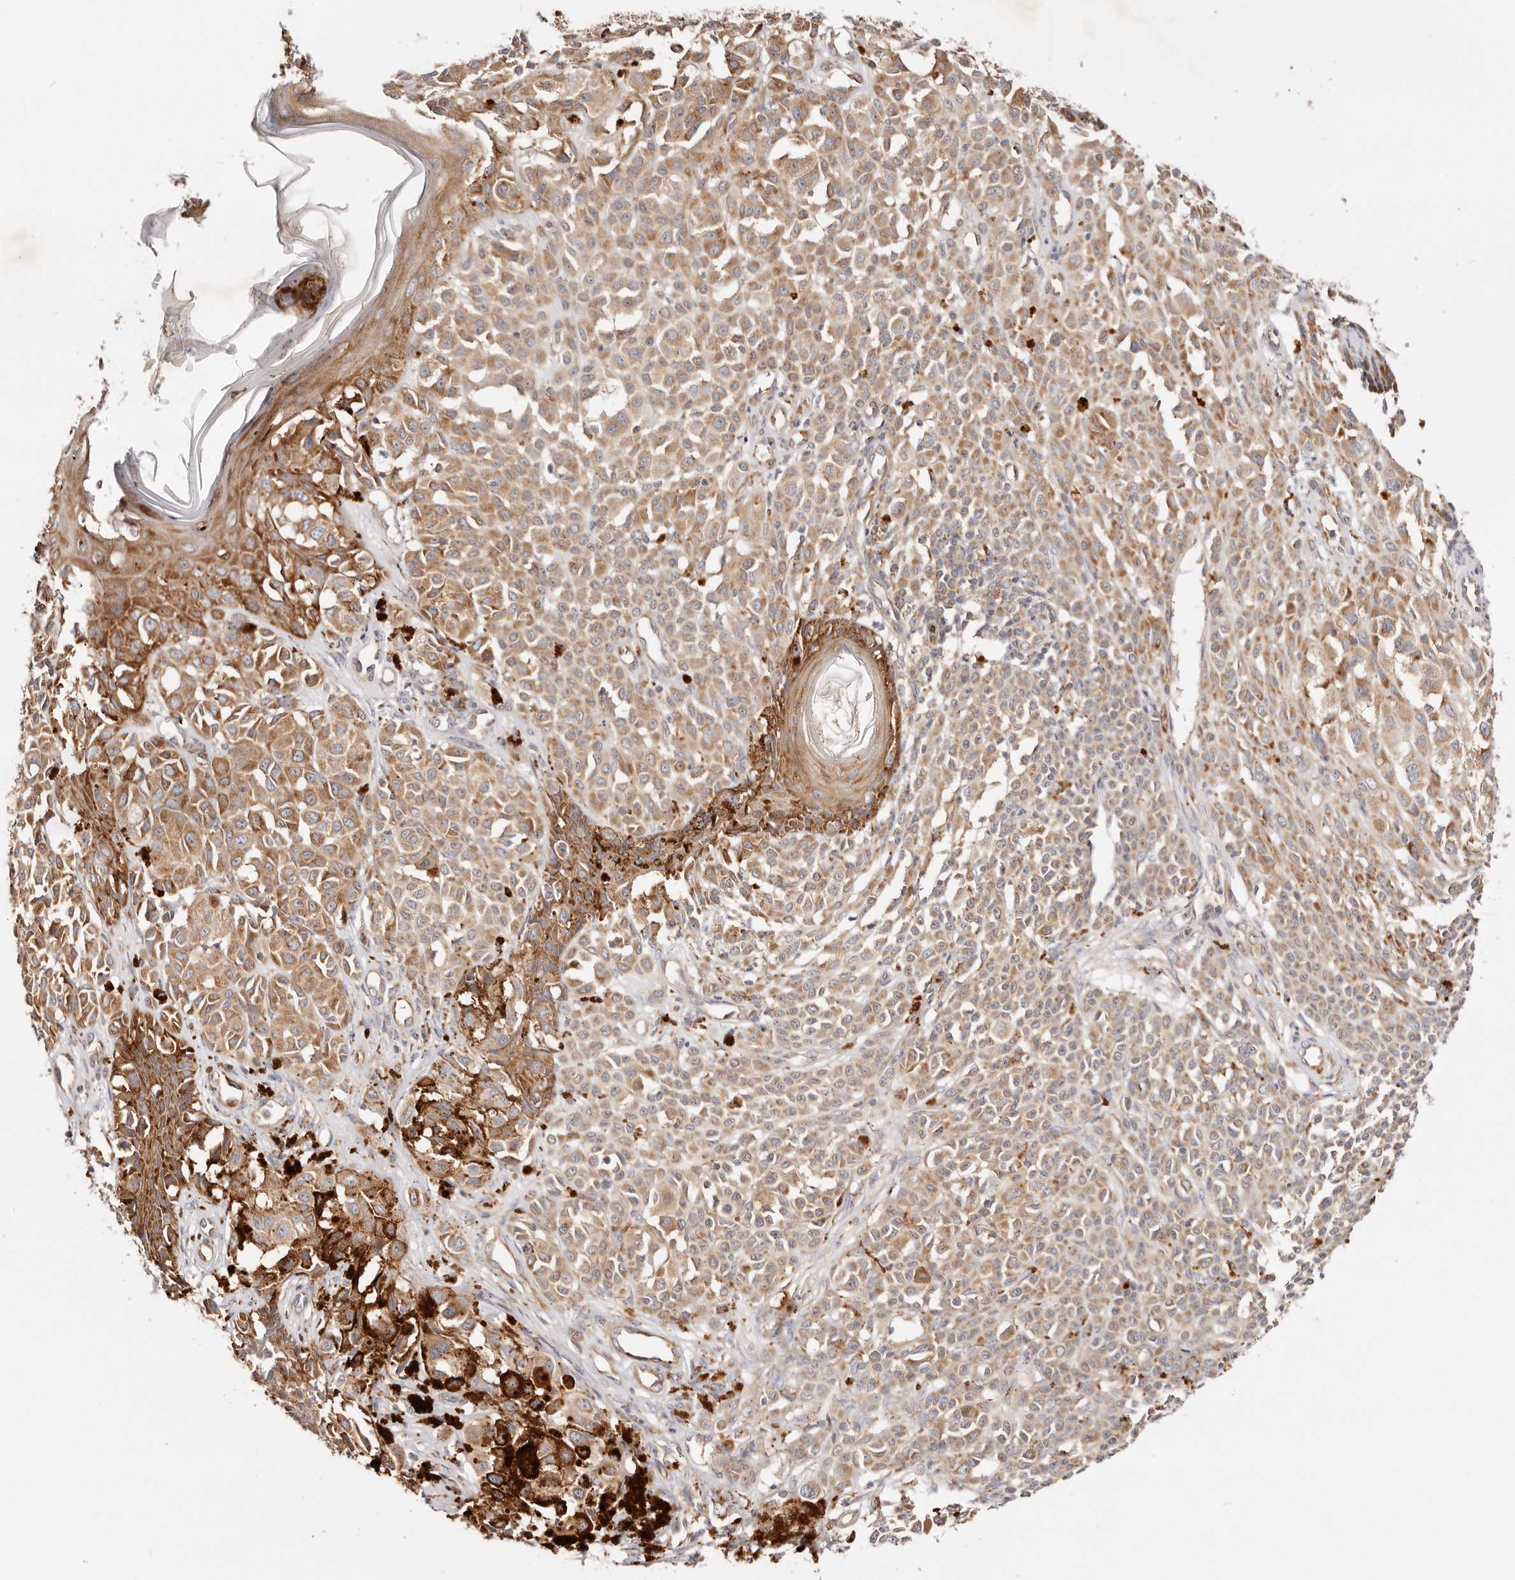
{"staining": {"intensity": "moderate", "quantity": ">75%", "location": "cytoplasmic/membranous"}, "tissue": "melanoma", "cell_type": "Tumor cells", "image_type": "cancer", "snomed": [{"axis": "morphology", "description": "Malignant melanoma, NOS"}, {"axis": "topography", "description": "Skin of leg"}], "caption": "This image demonstrates immunohistochemistry staining of human melanoma, with medium moderate cytoplasmic/membranous expression in about >75% of tumor cells.", "gene": "GNA13", "patient": {"sex": "female", "age": 72}}